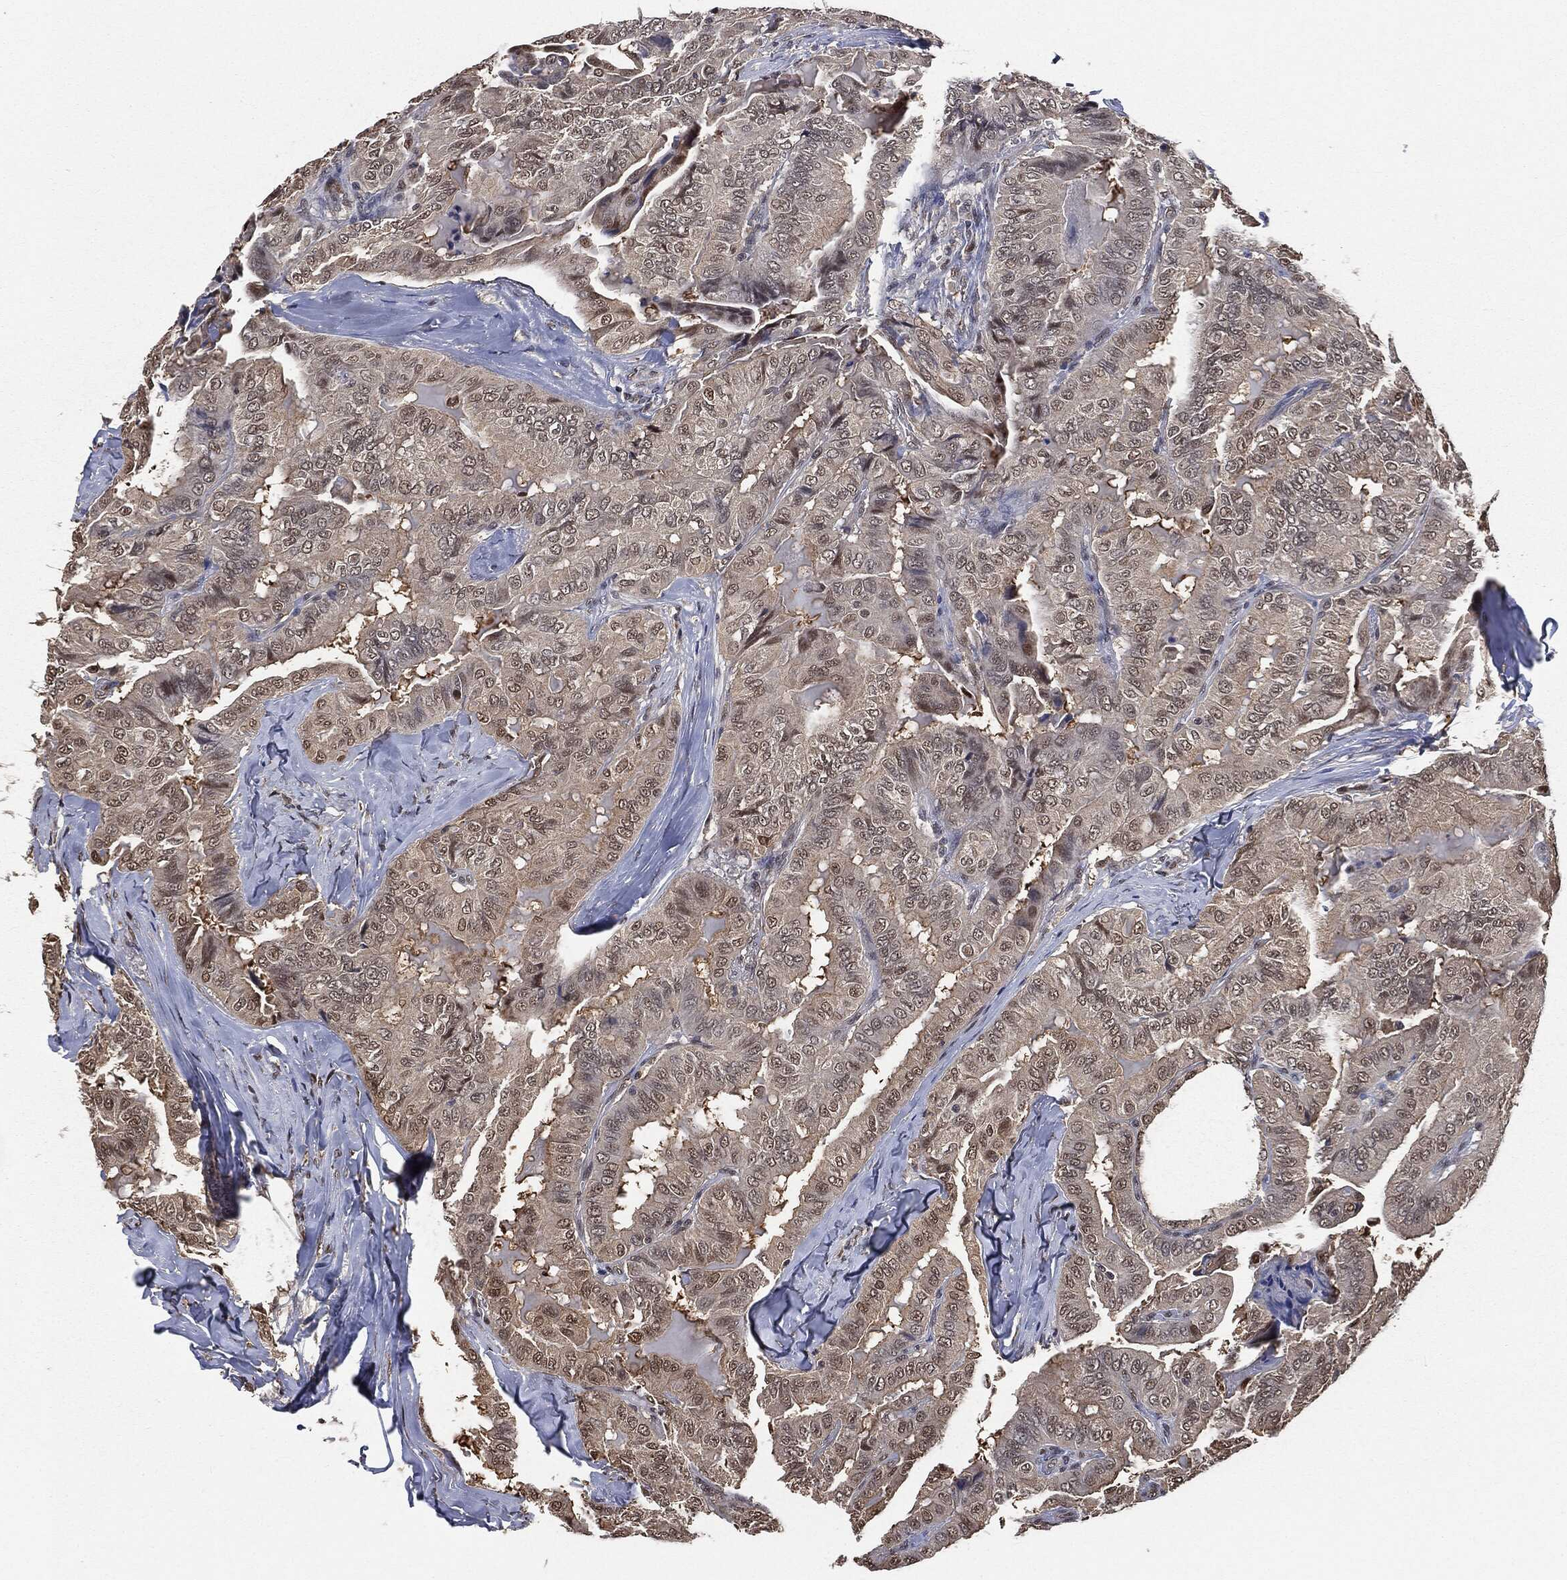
{"staining": {"intensity": "weak", "quantity": "<25%", "location": "cytoplasmic/membranous,nuclear"}, "tissue": "thyroid cancer", "cell_type": "Tumor cells", "image_type": "cancer", "snomed": [{"axis": "morphology", "description": "Papillary adenocarcinoma, NOS"}, {"axis": "topography", "description": "Thyroid gland"}], "caption": "Histopathology image shows no significant protein staining in tumor cells of thyroid papillary adenocarcinoma. (DAB immunohistochemistry visualized using brightfield microscopy, high magnification).", "gene": "SHLD2", "patient": {"sex": "female", "age": 68}}